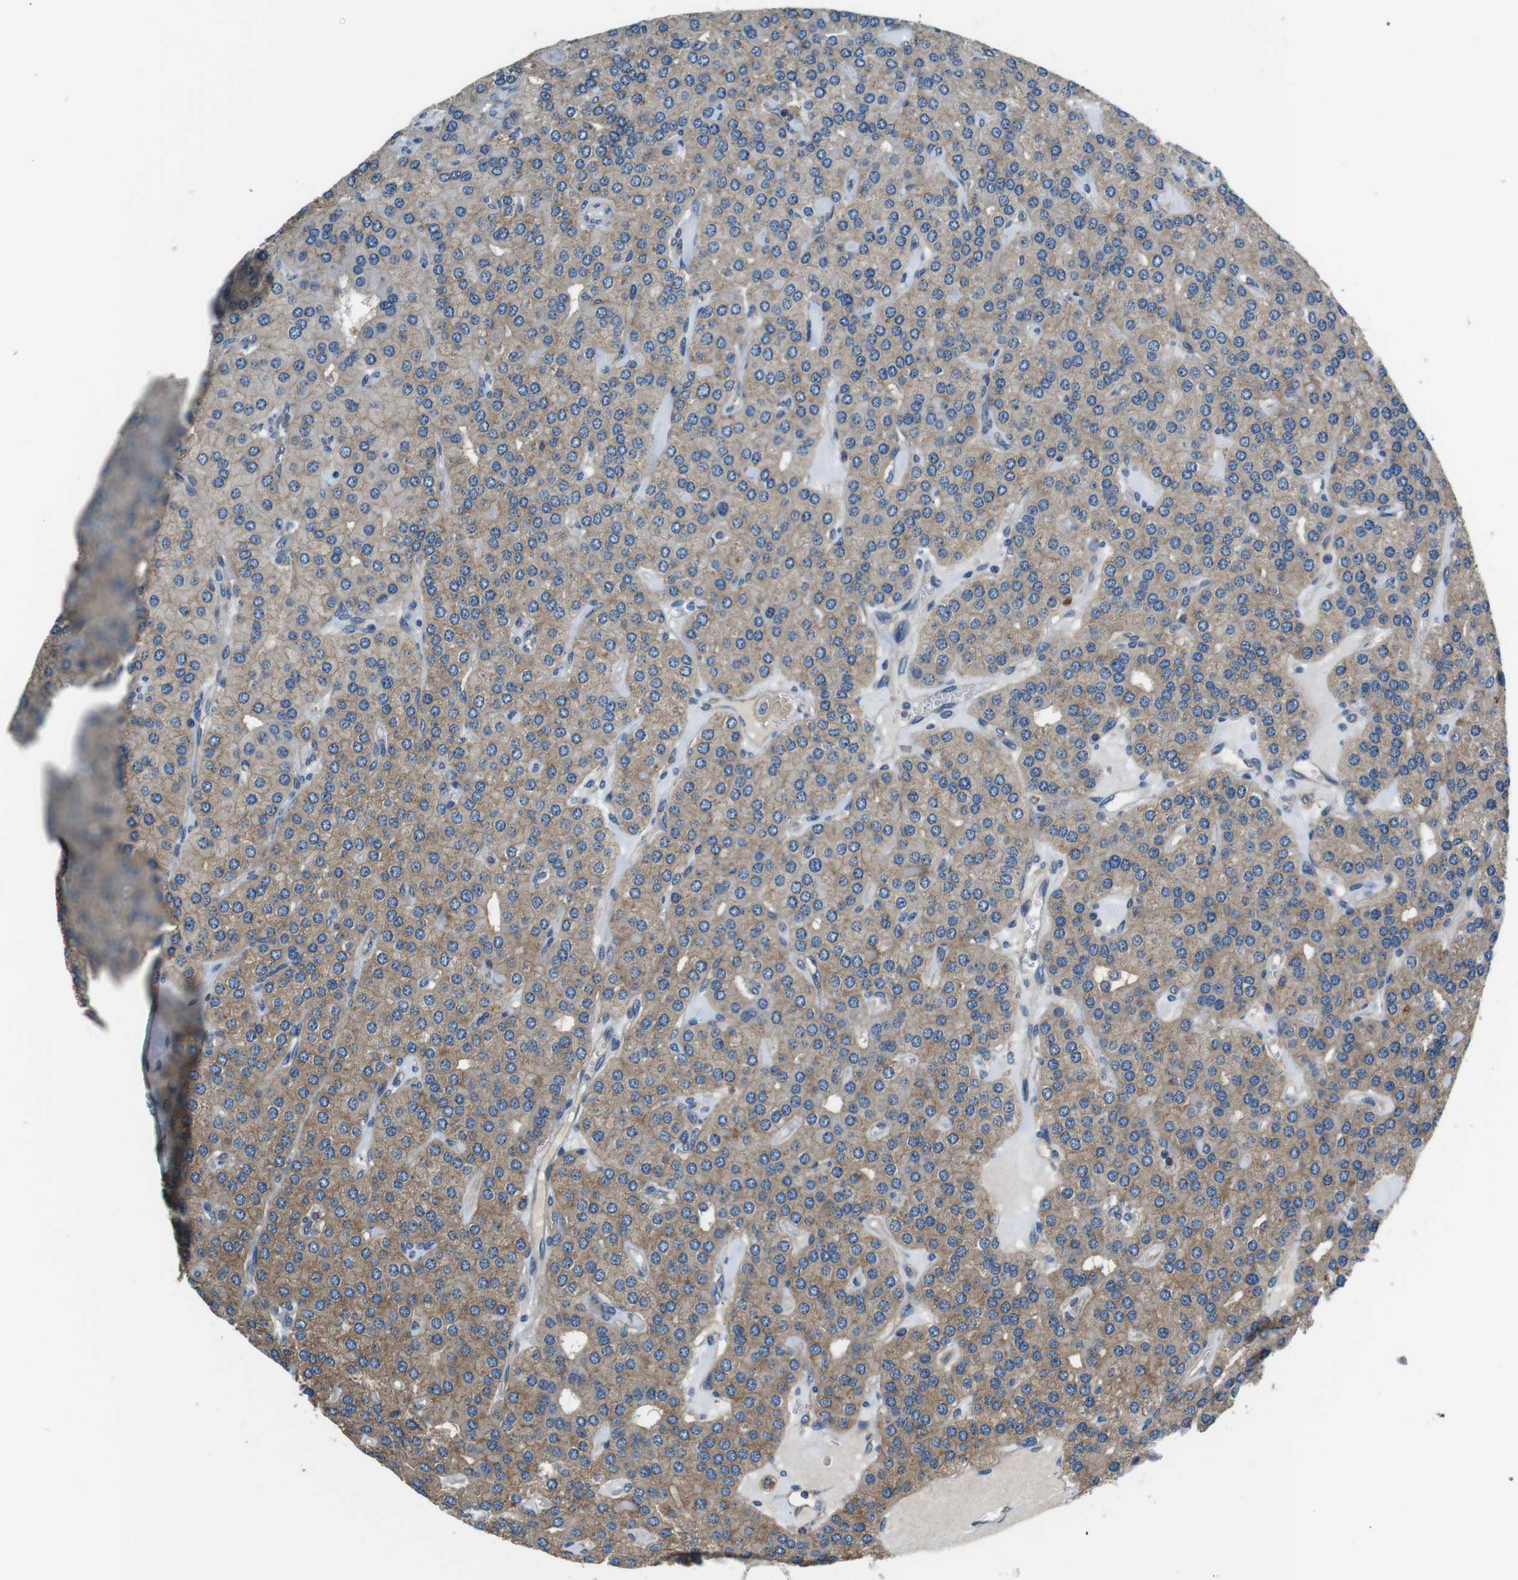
{"staining": {"intensity": "moderate", "quantity": ">75%", "location": "cytoplasmic/membranous"}, "tissue": "parathyroid gland", "cell_type": "Glandular cells", "image_type": "normal", "snomed": [{"axis": "morphology", "description": "Normal tissue, NOS"}, {"axis": "morphology", "description": "Adenoma, NOS"}, {"axis": "topography", "description": "Parathyroid gland"}], "caption": "Protein analysis of benign parathyroid gland demonstrates moderate cytoplasmic/membranous positivity in approximately >75% of glandular cells.", "gene": "DENND4C", "patient": {"sex": "female", "age": 86}}